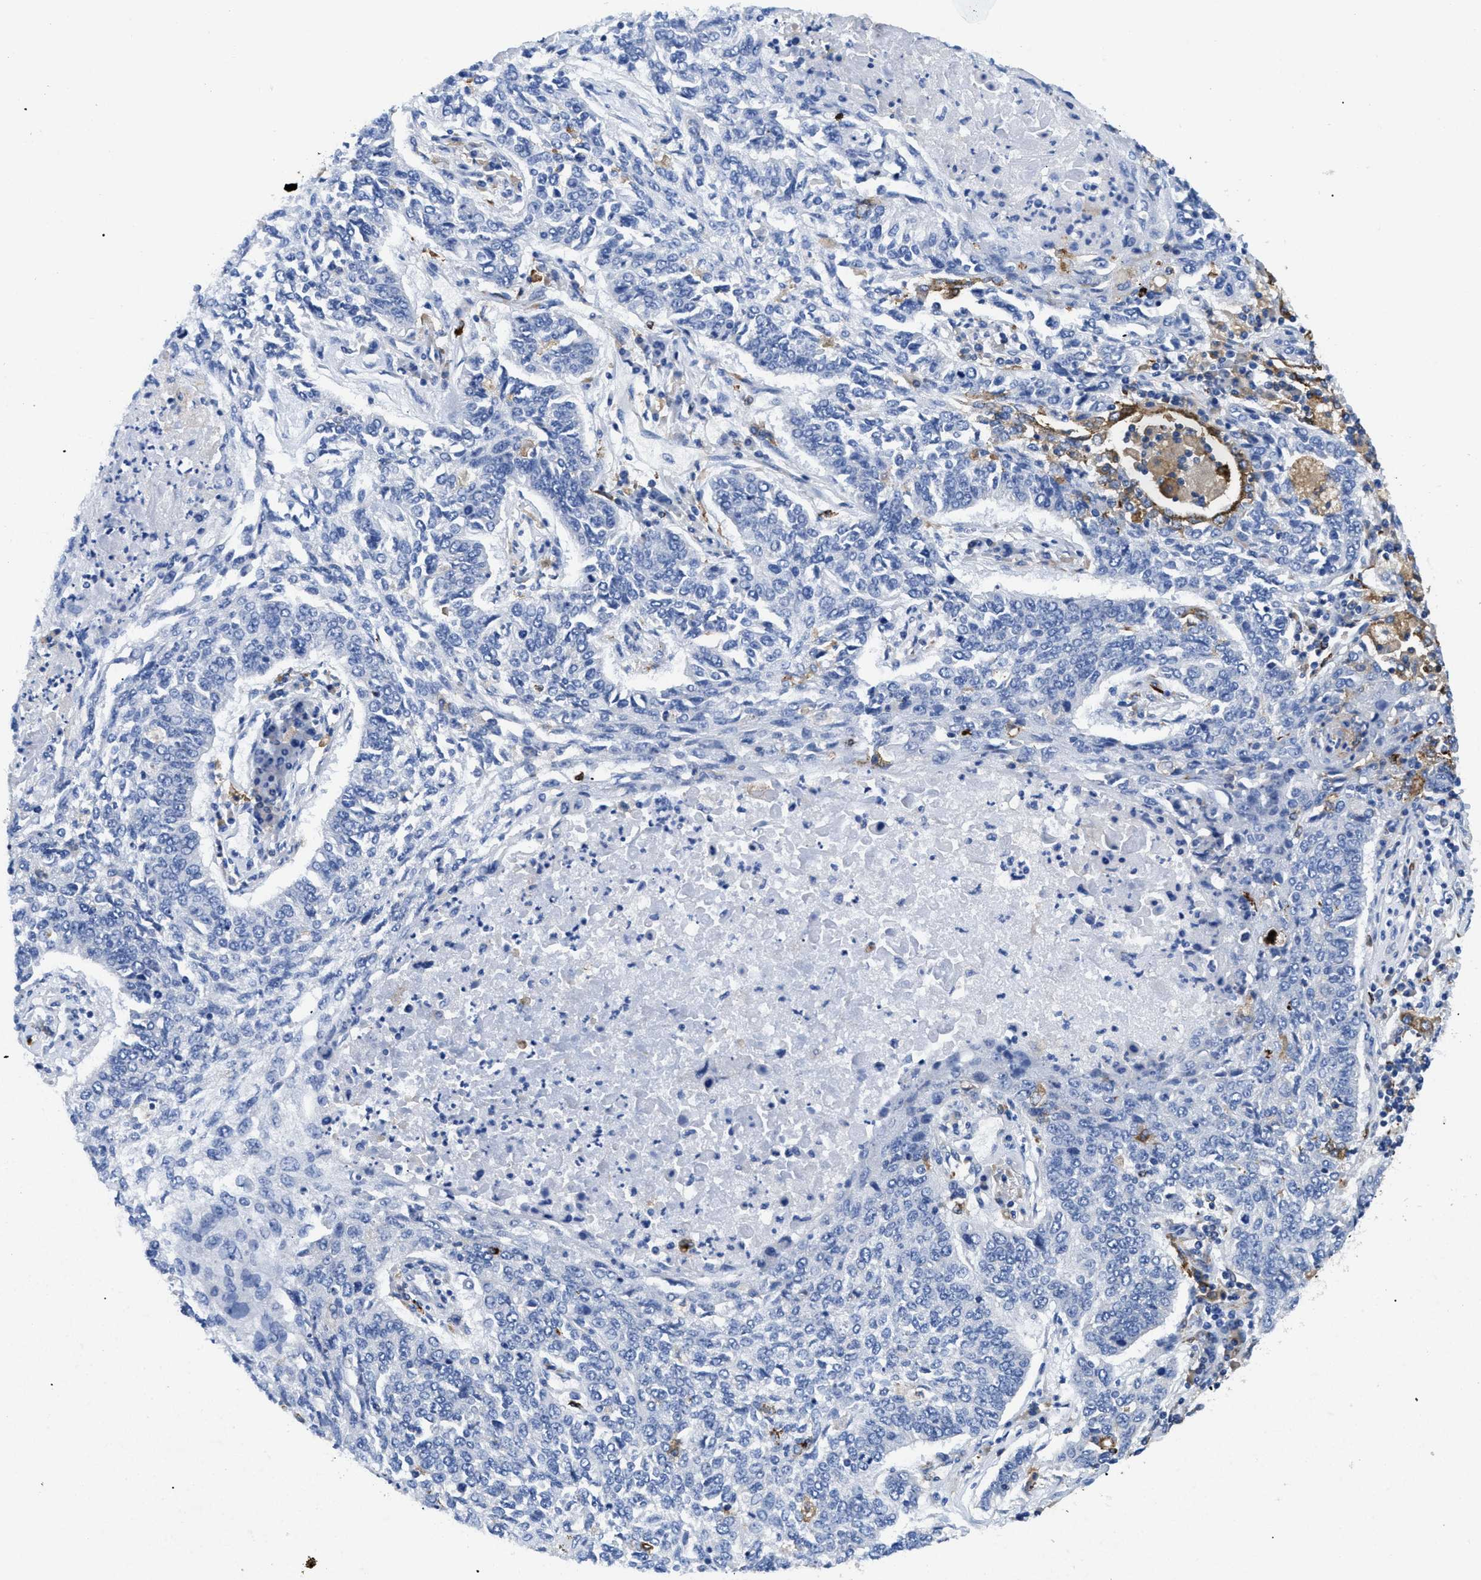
{"staining": {"intensity": "negative", "quantity": "none", "location": "none"}, "tissue": "lung cancer", "cell_type": "Tumor cells", "image_type": "cancer", "snomed": [{"axis": "morphology", "description": "Normal tissue, NOS"}, {"axis": "morphology", "description": "Squamous cell carcinoma, NOS"}, {"axis": "topography", "description": "Cartilage tissue"}, {"axis": "topography", "description": "Bronchus"}, {"axis": "topography", "description": "Lung"}], "caption": "High magnification brightfield microscopy of lung squamous cell carcinoma stained with DAB (brown) and counterstained with hematoxylin (blue): tumor cells show no significant staining. (Brightfield microscopy of DAB (3,3'-diaminobenzidine) IHC at high magnification).", "gene": "HLA-DPA1", "patient": {"sex": "female", "age": 49}}